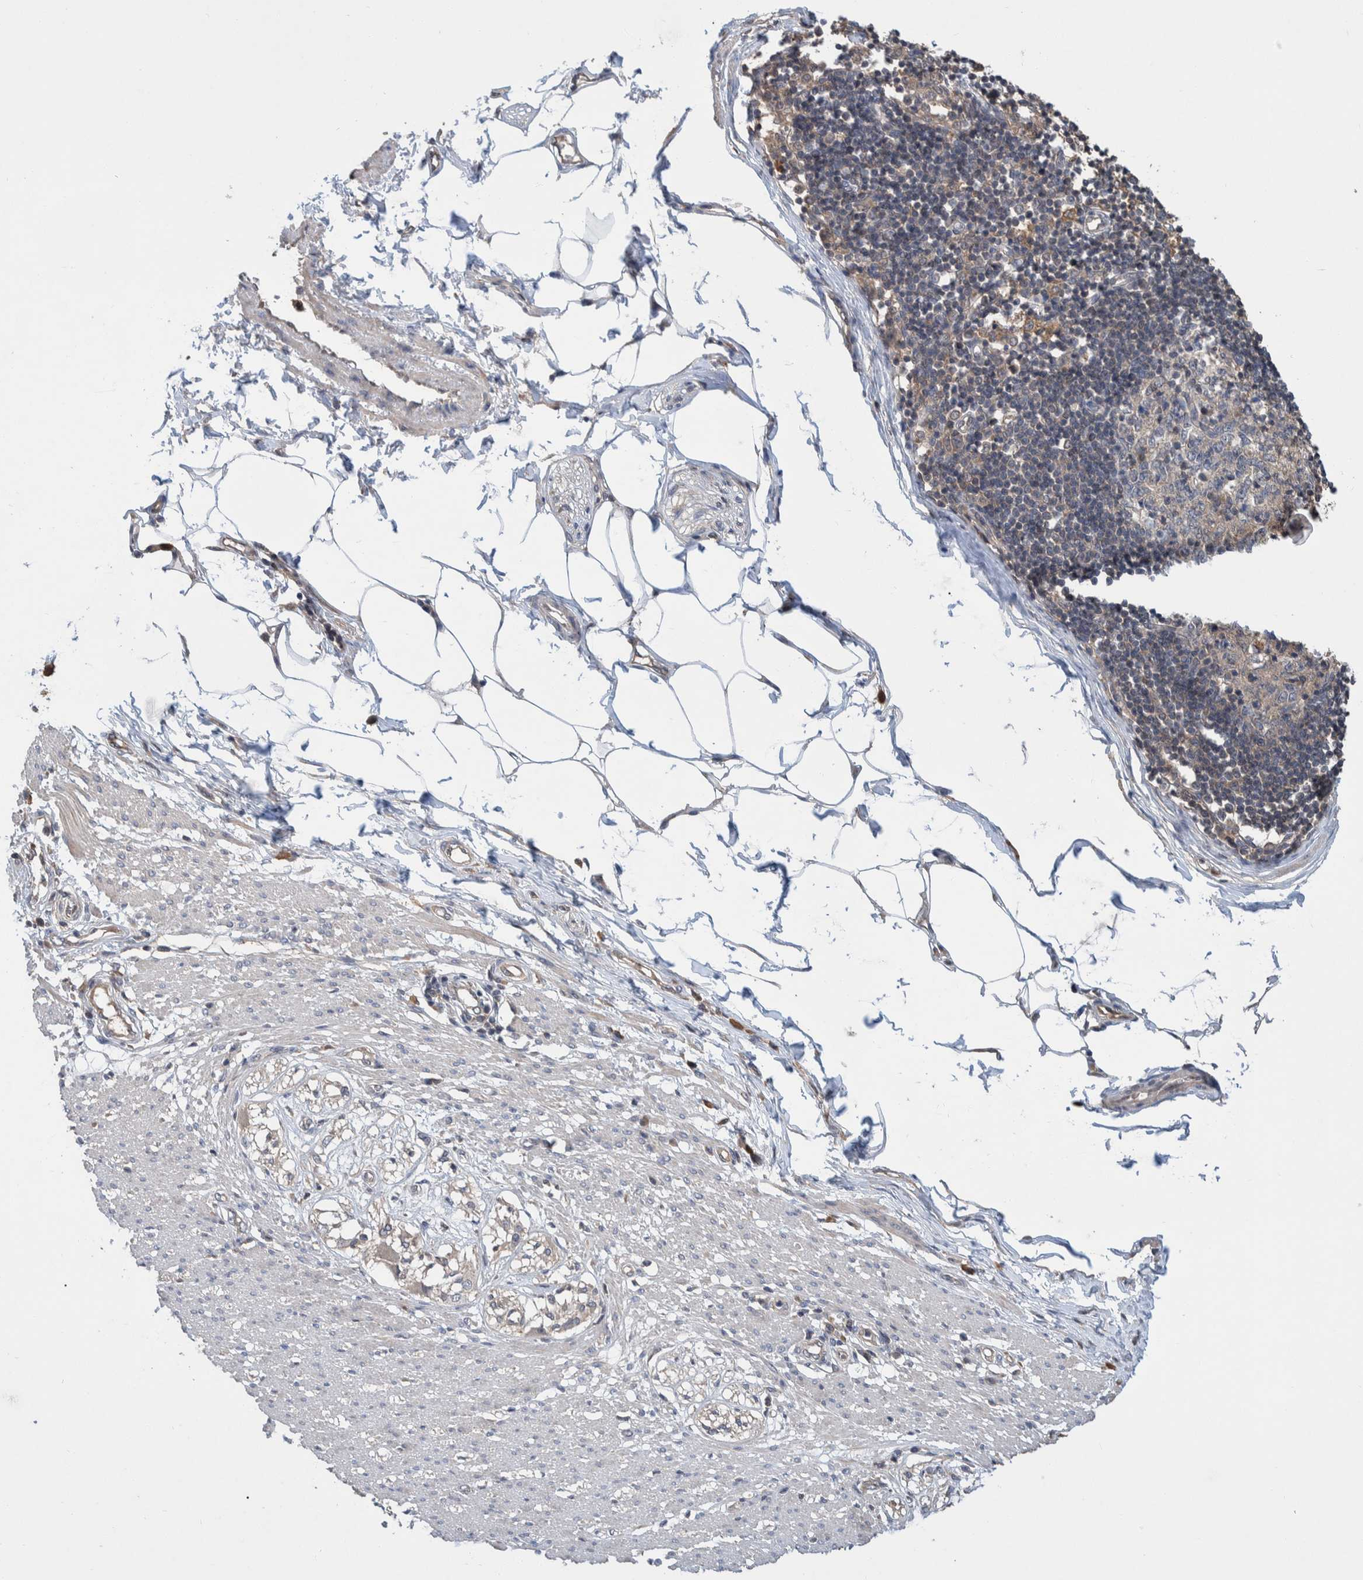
{"staining": {"intensity": "negative", "quantity": "none", "location": "none"}, "tissue": "smooth muscle", "cell_type": "Smooth muscle cells", "image_type": "normal", "snomed": [{"axis": "morphology", "description": "Normal tissue, NOS"}, {"axis": "morphology", "description": "Adenocarcinoma, NOS"}, {"axis": "topography", "description": "Colon"}, {"axis": "topography", "description": "Peripheral nerve tissue"}], "caption": "The histopathology image shows no staining of smooth muscle cells in unremarkable smooth muscle.", "gene": "PLPBP", "patient": {"sex": "male", "age": 14}}